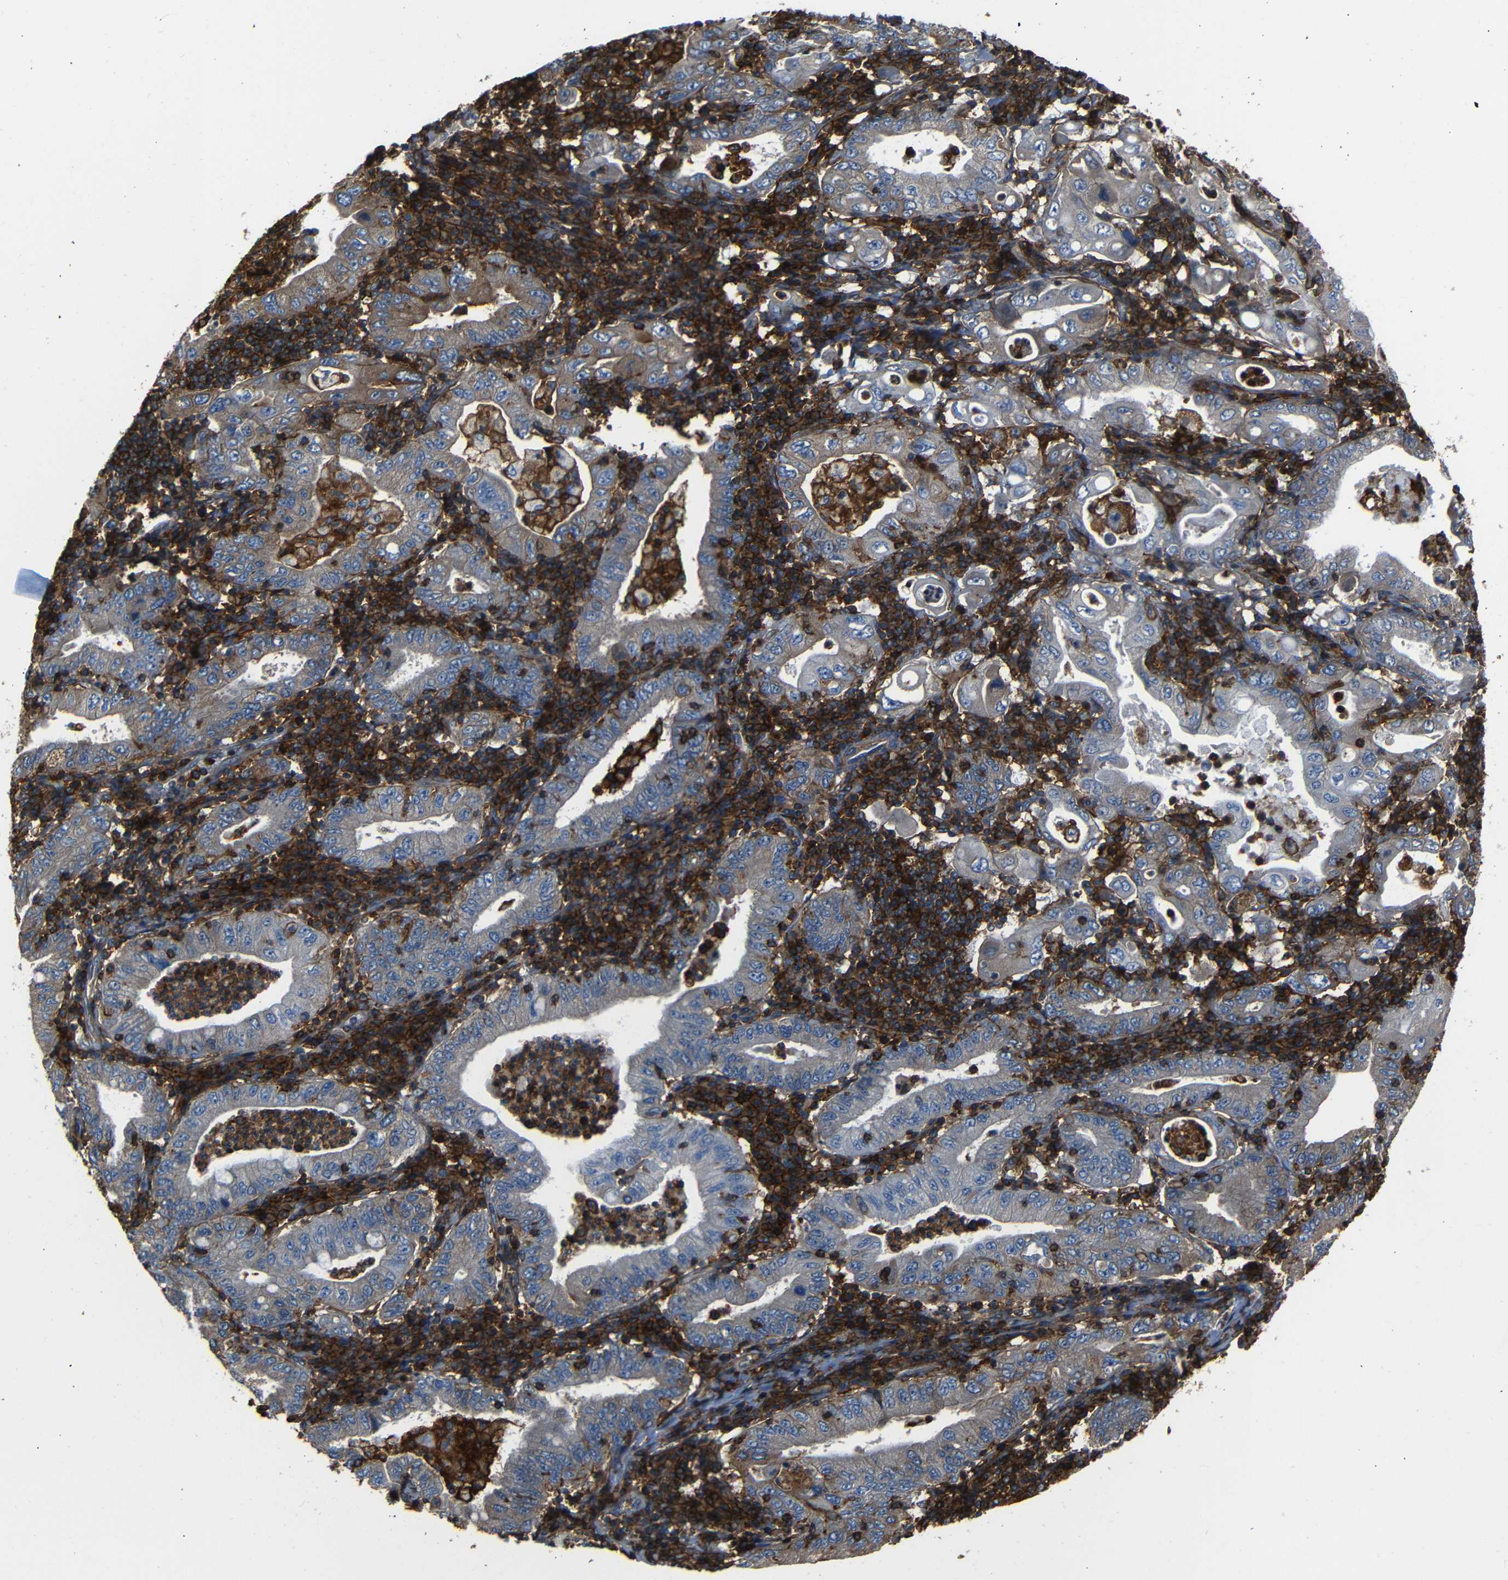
{"staining": {"intensity": "weak", "quantity": "25%-75%", "location": "cytoplasmic/membranous"}, "tissue": "stomach cancer", "cell_type": "Tumor cells", "image_type": "cancer", "snomed": [{"axis": "morphology", "description": "Normal tissue, NOS"}, {"axis": "morphology", "description": "Adenocarcinoma, NOS"}, {"axis": "topography", "description": "Esophagus"}, {"axis": "topography", "description": "Stomach, upper"}, {"axis": "topography", "description": "Peripheral nerve tissue"}], "caption": "Human adenocarcinoma (stomach) stained for a protein (brown) shows weak cytoplasmic/membranous positive expression in approximately 25%-75% of tumor cells.", "gene": "ADGRE5", "patient": {"sex": "male", "age": 62}}